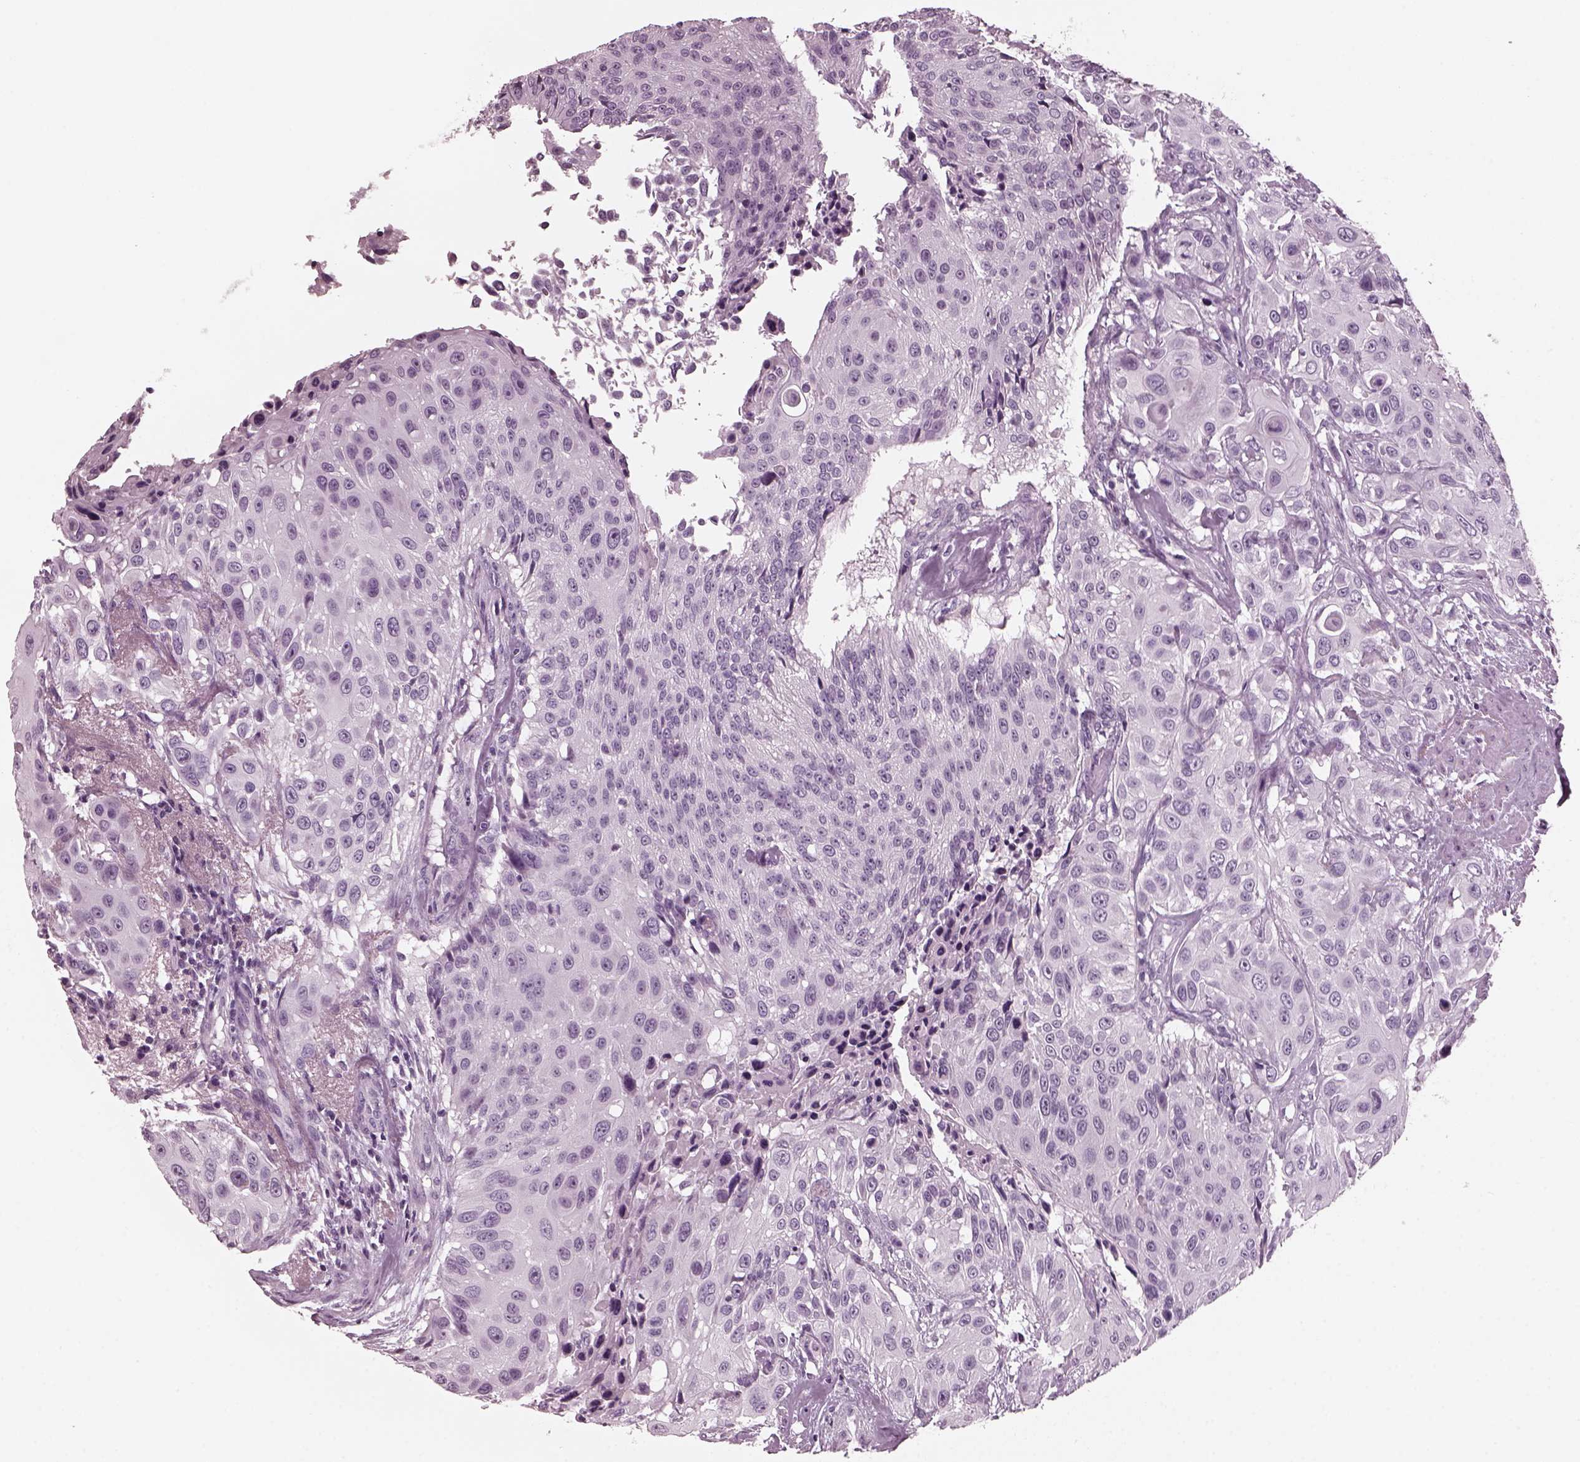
{"staining": {"intensity": "negative", "quantity": "none", "location": "none"}, "tissue": "urothelial cancer", "cell_type": "Tumor cells", "image_type": "cancer", "snomed": [{"axis": "morphology", "description": "Urothelial carcinoma, NOS"}, {"axis": "topography", "description": "Urinary bladder"}], "caption": "Immunohistochemistry (IHC) micrograph of neoplastic tissue: human urothelial cancer stained with DAB displays no significant protein staining in tumor cells.", "gene": "RCVRN", "patient": {"sex": "male", "age": 55}}